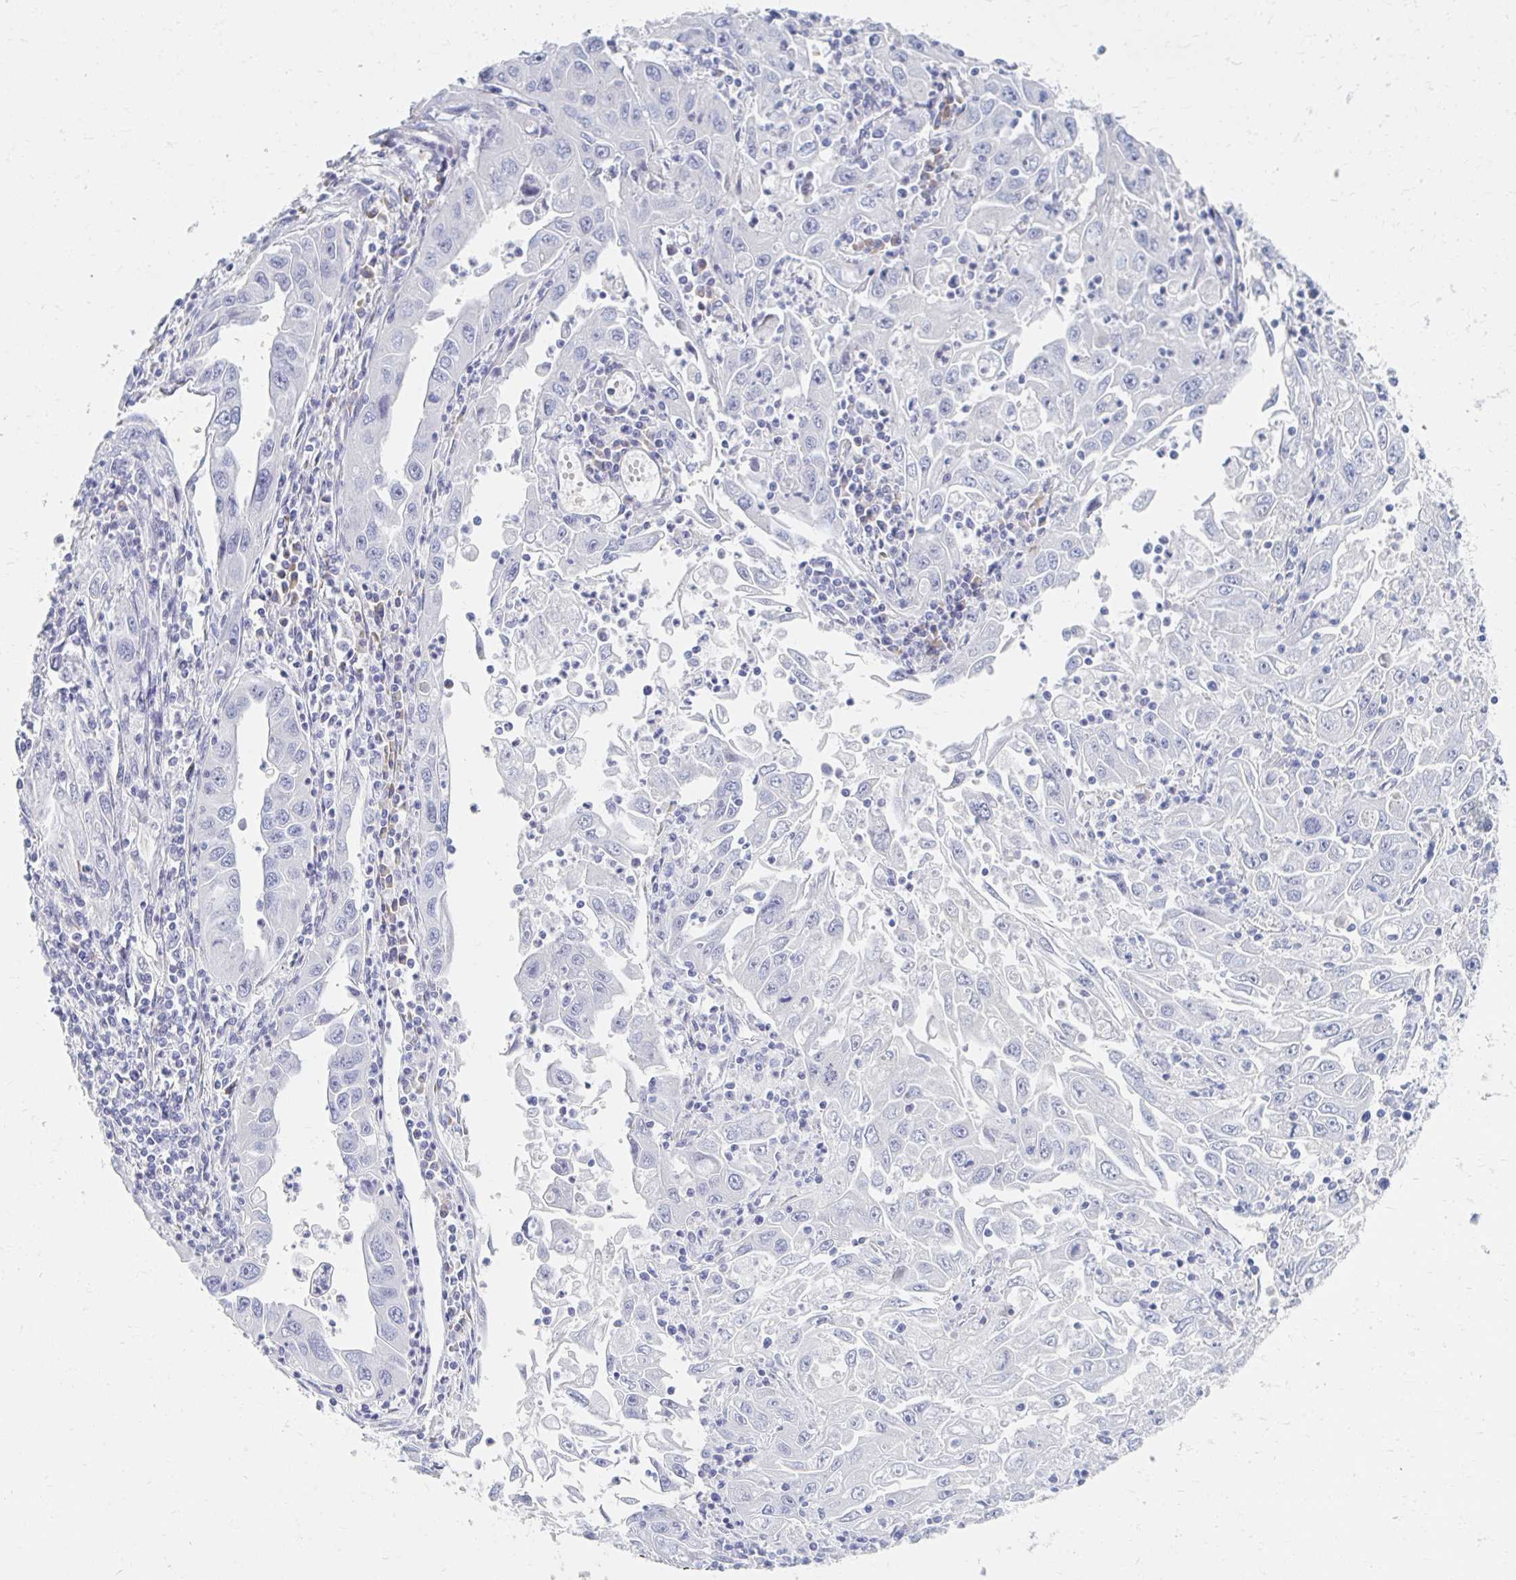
{"staining": {"intensity": "negative", "quantity": "none", "location": "none"}, "tissue": "endometrial cancer", "cell_type": "Tumor cells", "image_type": "cancer", "snomed": [{"axis": "morphology", "description": "Adenocarcinoma, NOS"}, {"axis": "topography", "description": "Uterus"}], "caption": "Immunohistochemistry (IHC) image of neoplastic tissue: human endometrial adenocarcinoma stained with DAB (3,3'-diaminobenzidine) reveals no significant protein staining in tumor cells.", "gene": "MYLK2", "patient": {"sex": "female", "age": 62}}